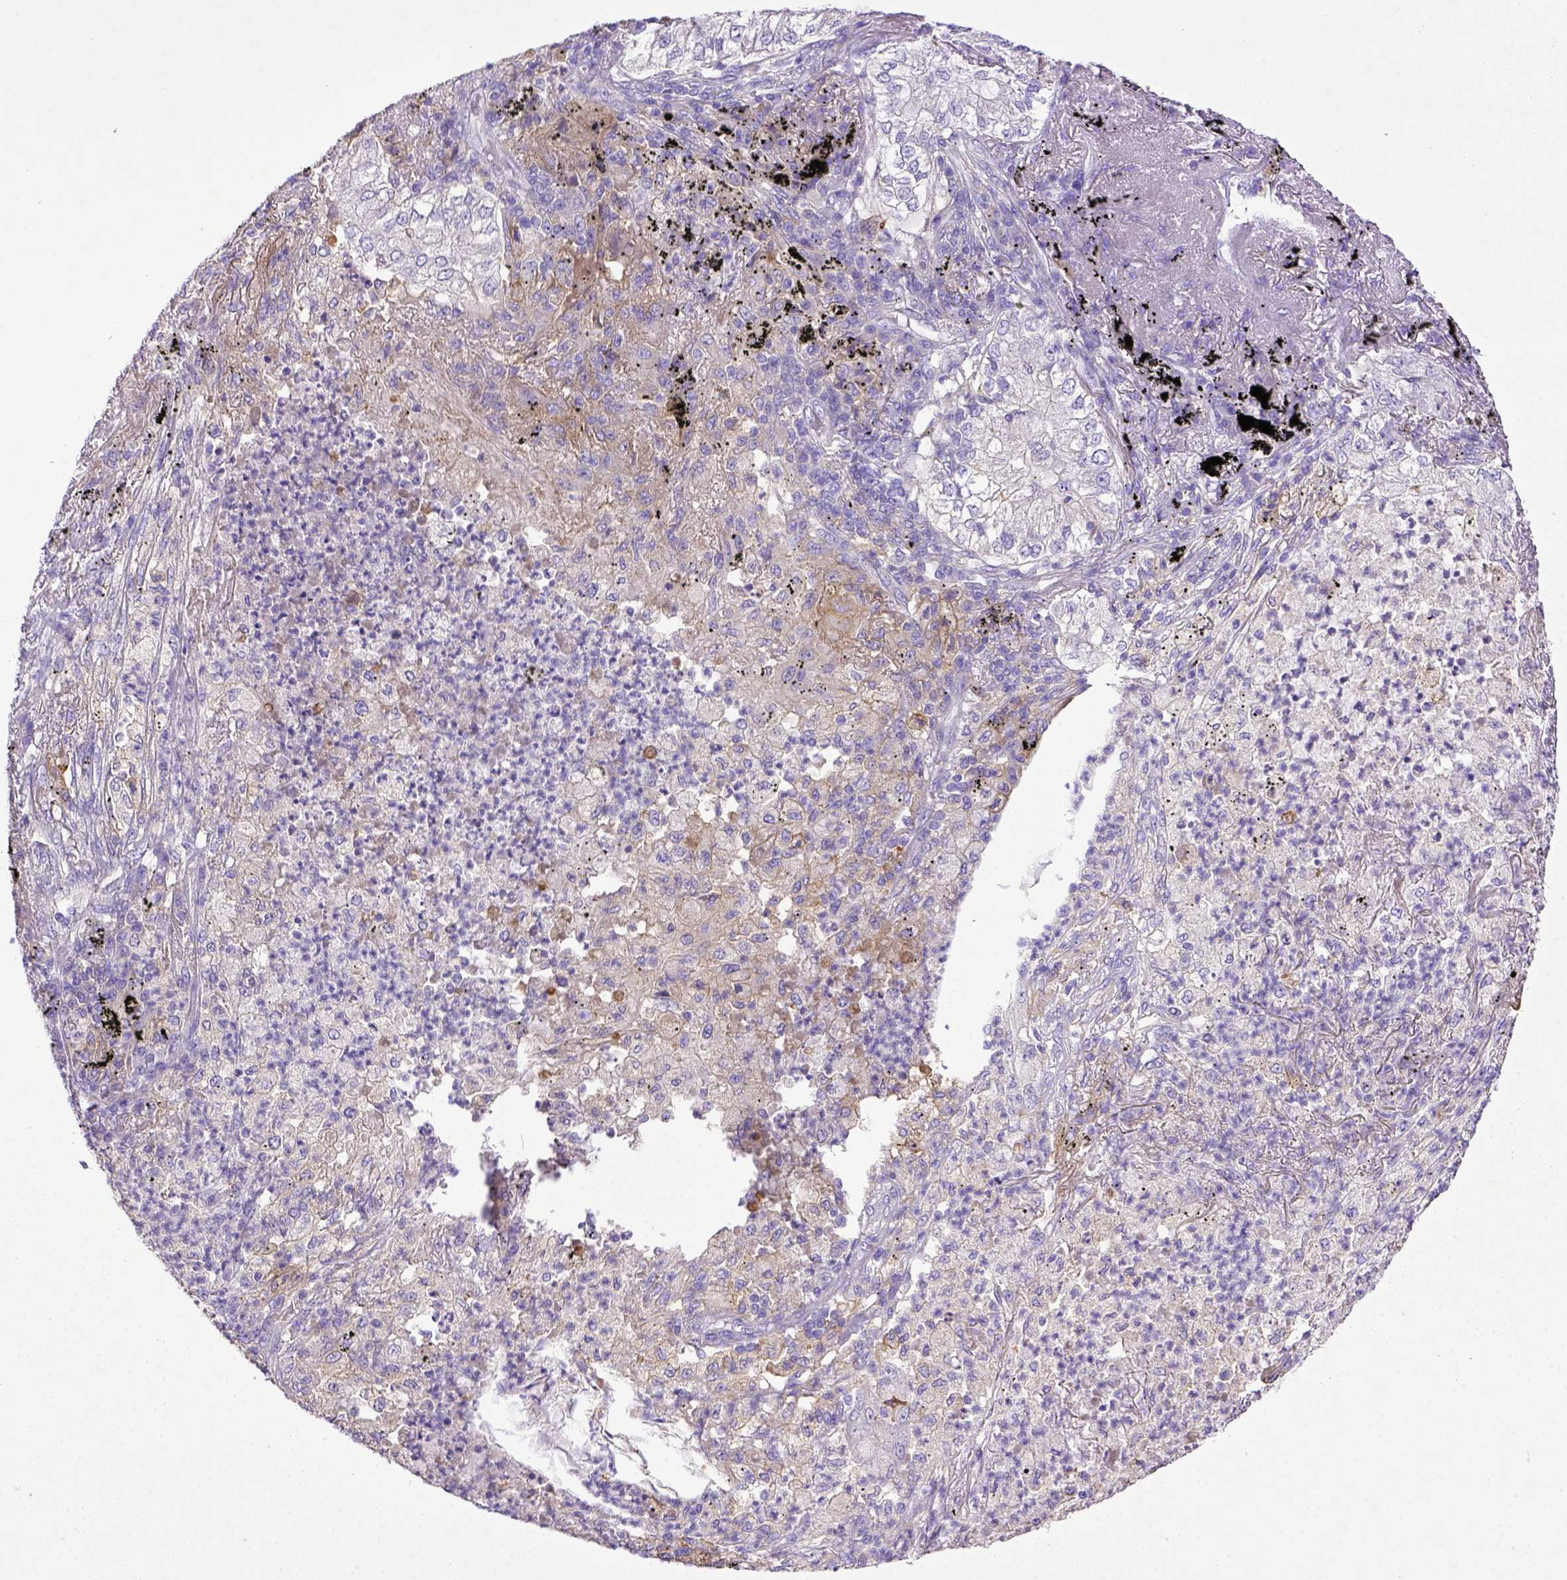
{"staining": {"intensity": "negative", "quantity": "none", "location": "none"}, "tissue": "lung cancer", "cell_type": "Tumor cells", "image_type": "cancer", "snomed": [{"axis": "morphology", "description": "Adenocarcinoma, NOS"}, {"axis": "topography", "description": "Lung"}], "caption": "This is an immunohistochemistry image of lung adenocarcinoma. There is no positivity in tumor cells.", "gene": "CD40", "patient": {"sex": "female", "age": 73}}